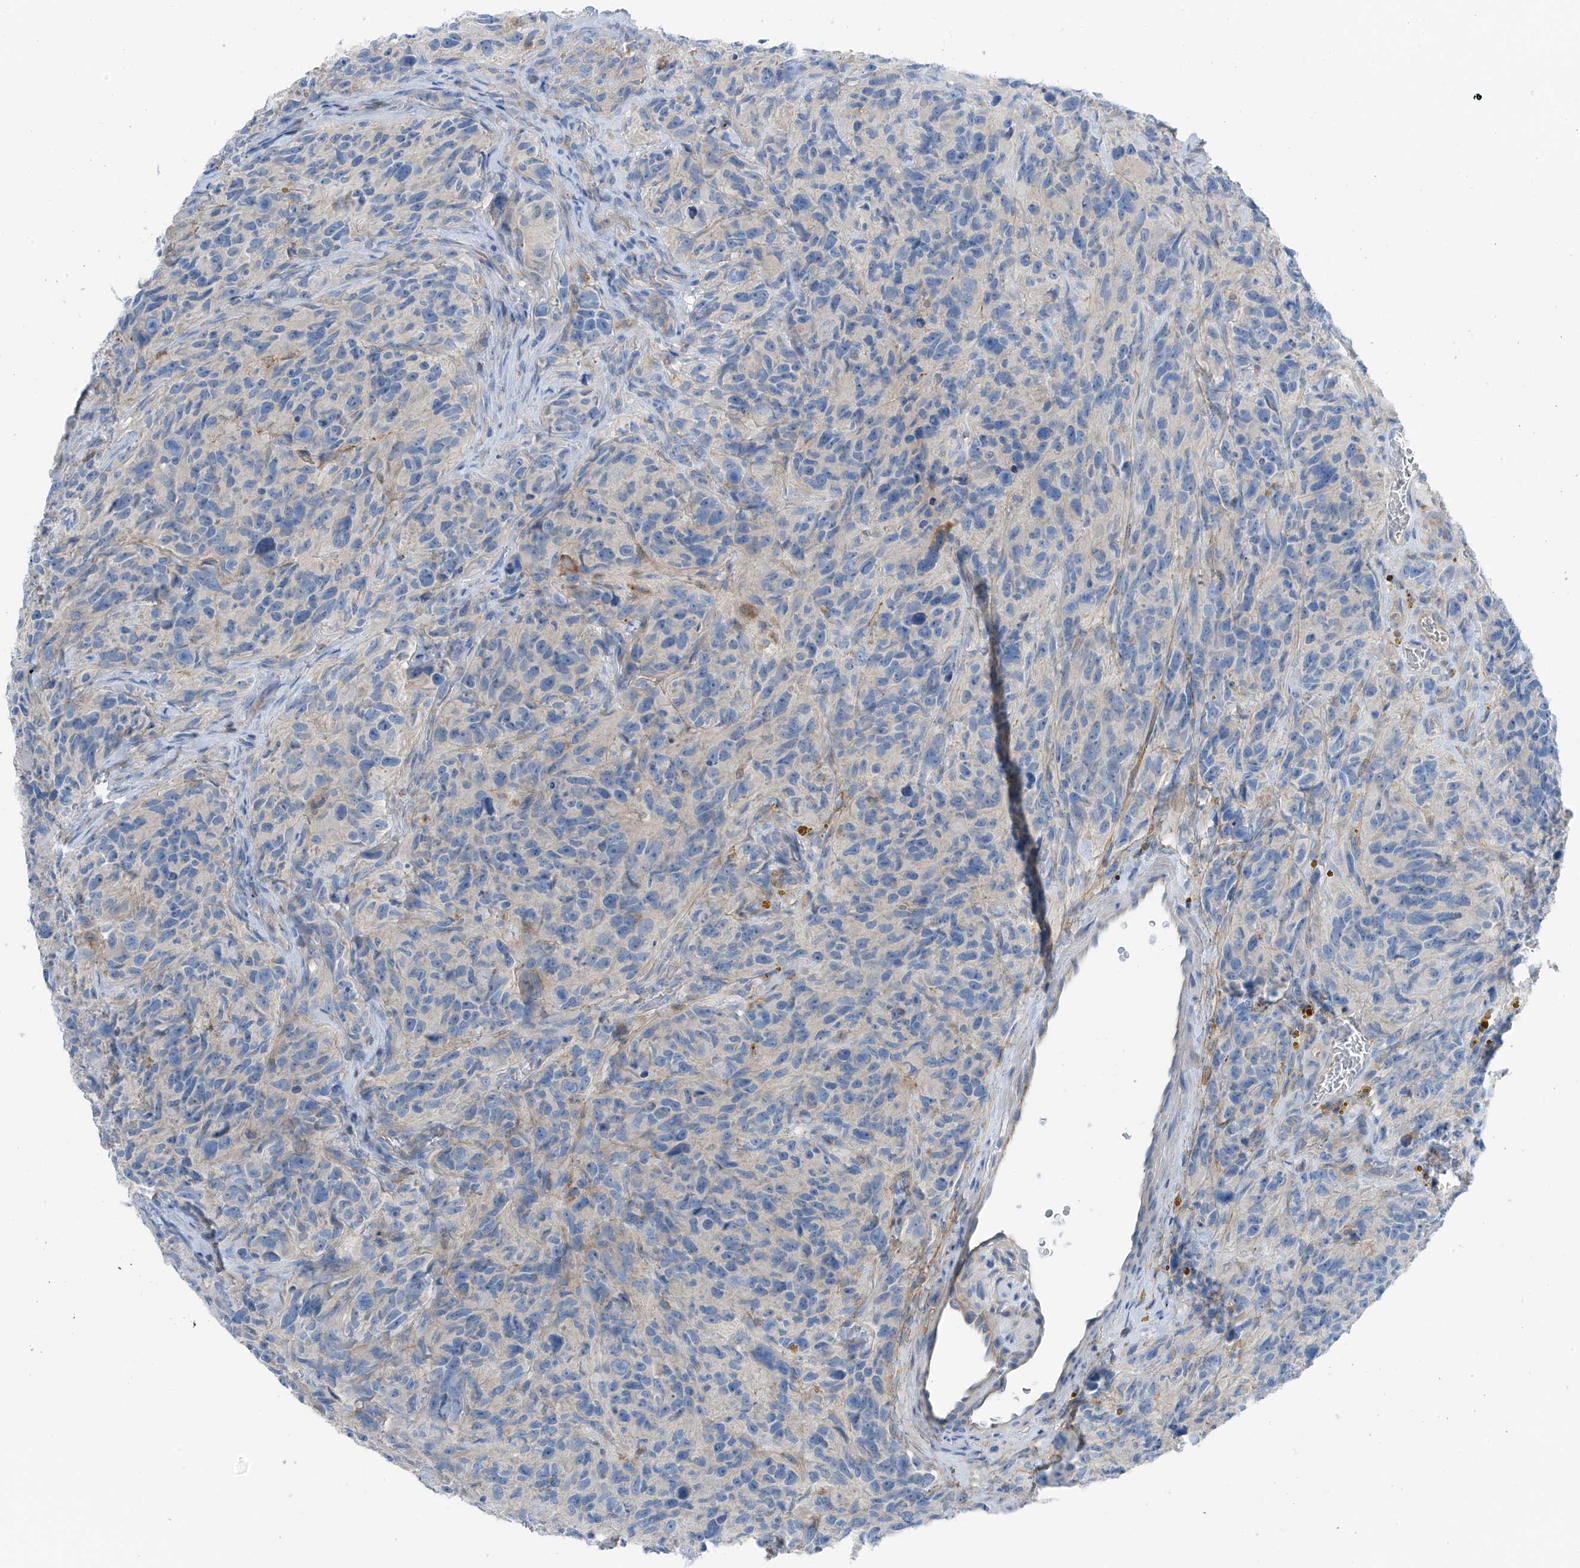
{"staining": {"intensity": "negative", "quantity": "none", "location": "none"}, "tissue": "glioma", "cell_type": "Tumor cells", "image_type": "cancer", "snomed": [{"axis": "morphology", "description": "Glioma, malignant, High grade"}, {"axis": "topography", "description": "Brain"}], "caption": "An IHC photomicrograph of malignant glioma (high-grade) is shown. There is no staining in tumor cells of malignant glioma (high-grade). (DAB IHC, high magnification).", "gene": "NALCN", "patient": {"sex": "male", "age": 69}}